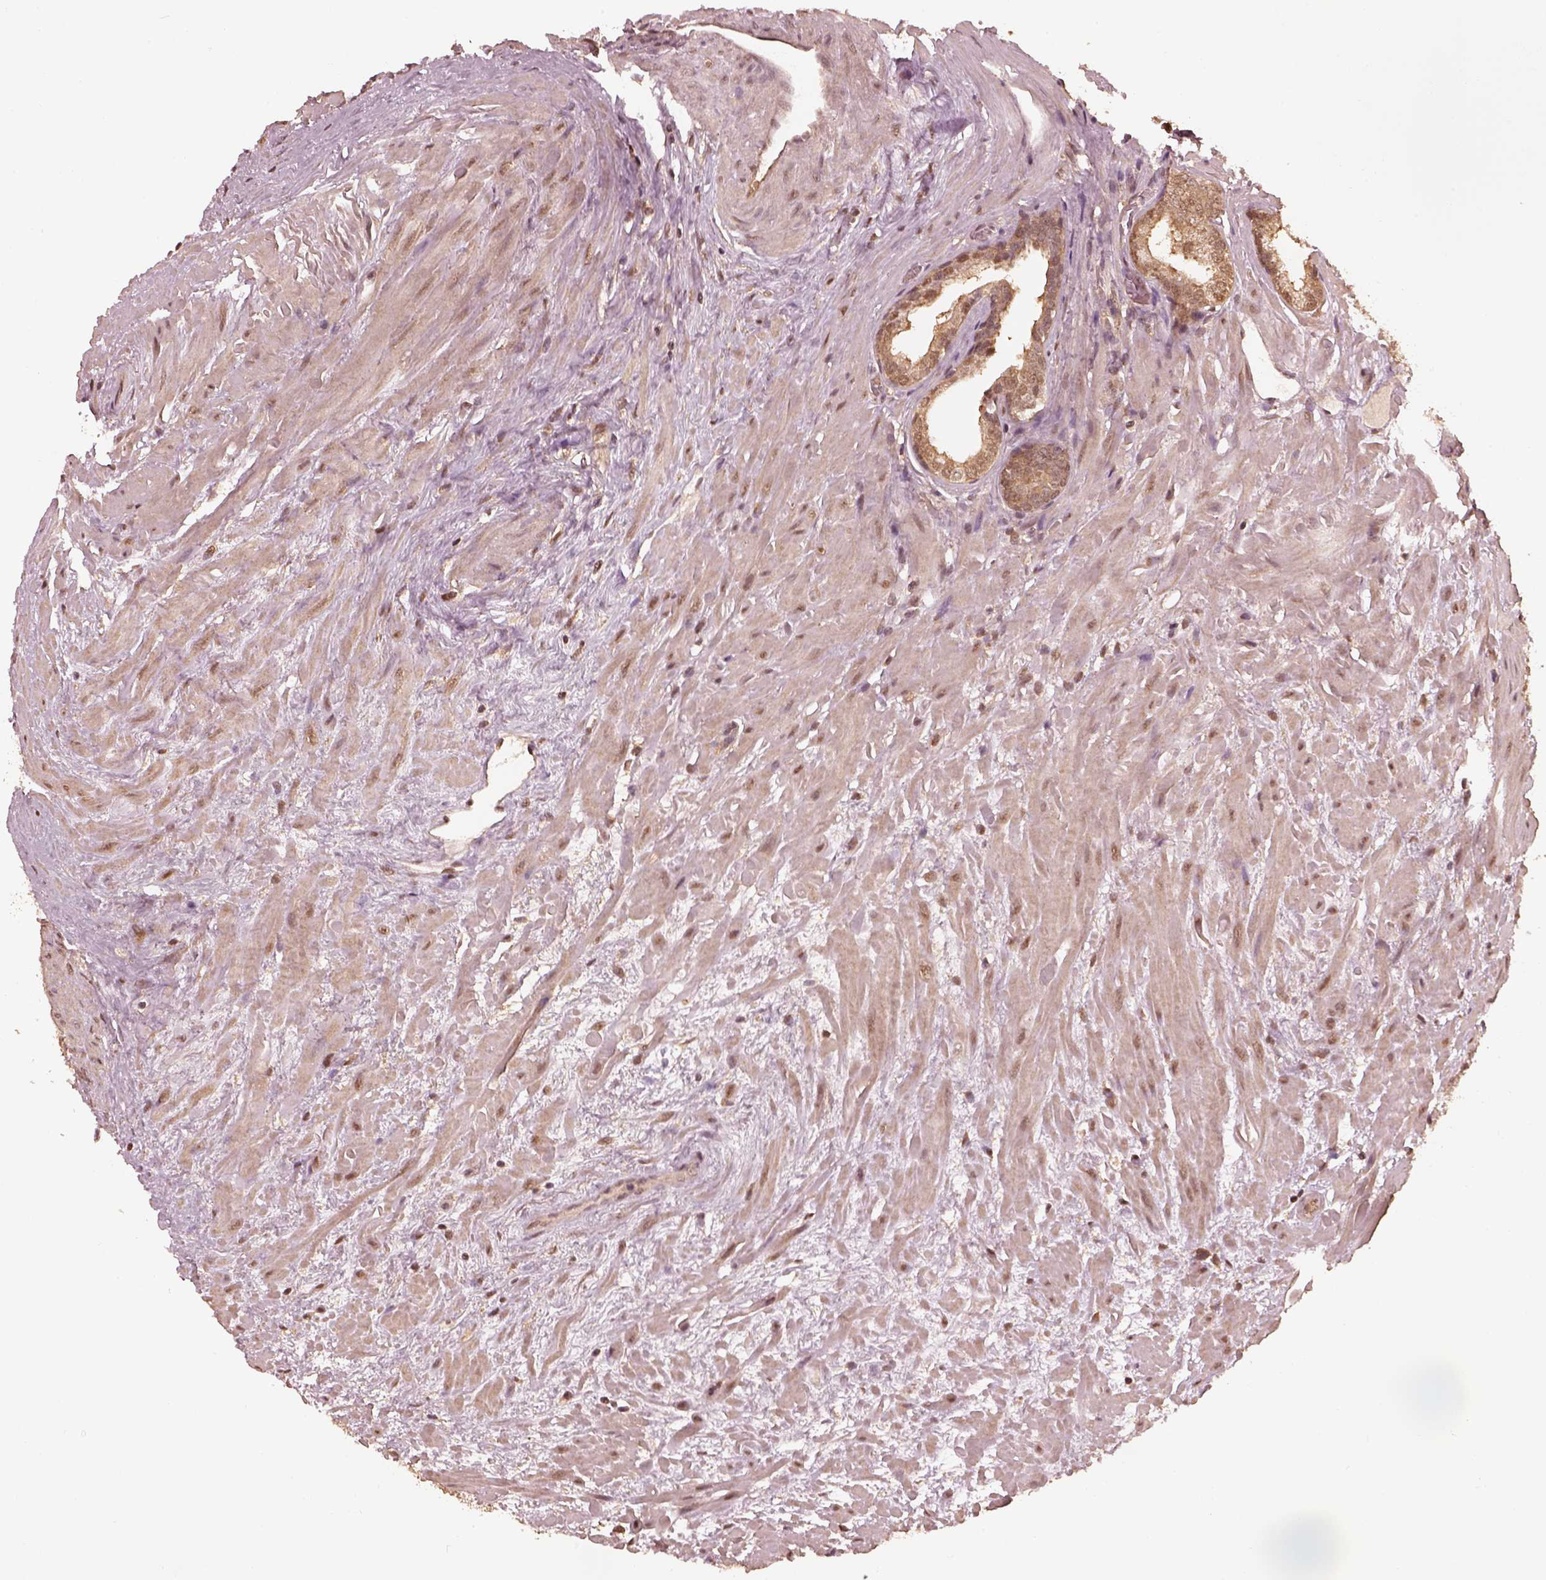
{"staining": {"intensity": "moderate", "quantity": ">75%", "location": "cytoplasmic/membranous"}, "tissue": "prostate cancer", "cell_type": "Tumor cells", "image_type": "cancer", "snomed": [{"axis": "morphology", "description": "Adenocarcinoma, NOS"}, {"axis": "topography", "description": "Prostate"}], "caption": "Adenocarcinoma (prostate) was stained to show a protein in brown. There is medium levels of moderate cytoplasmic/membranous staining in about >75% of tumor cells.", "gene": "PSMC5", "patient": {"sex": "male", "age": 66}}